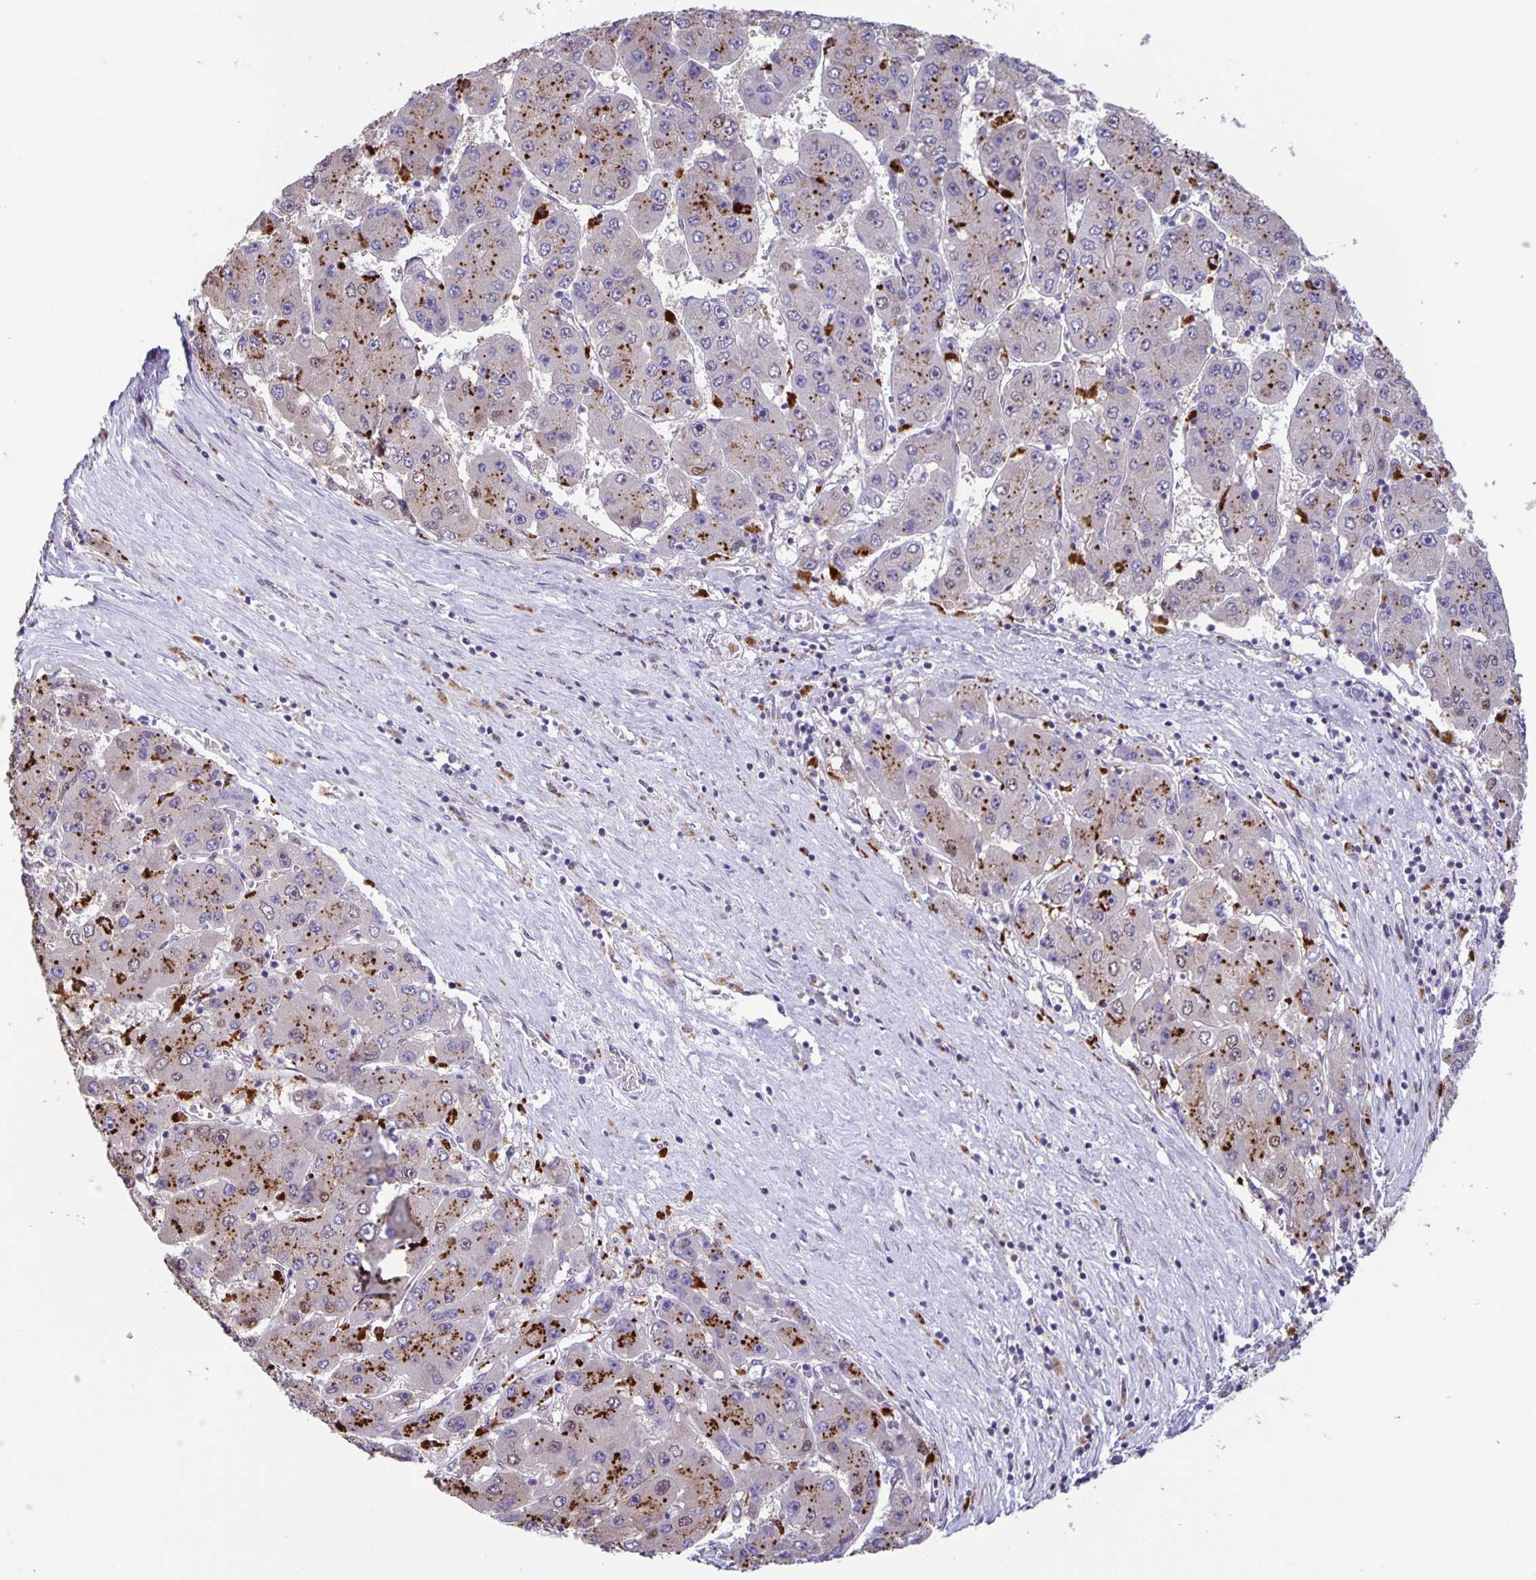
{"staining": {"intensity": "strong", "quantity": "25%-75%", "location": "cytoplasmic/membranous"}, "tissue": "liver cancer", "cell_type": "Tumor cells", "image_type": "cancer", "snomed": [{"axis": "morphology", "description": "Carcinoma, Hepatocellular, NOS"}, {"axis": "topography", "description": "Liver"}], "caption": "Immunohistochemistry (DAB (3,3'-diaminobenzidine)) staining of human liver cancer (hepatocellular carcinoma) shows strong cytoplasmic/membranous protein staining in about 25%-75% of tumor cells.", "gene": "MAPK12", "patient": {"sex": "female", "age": 61}}